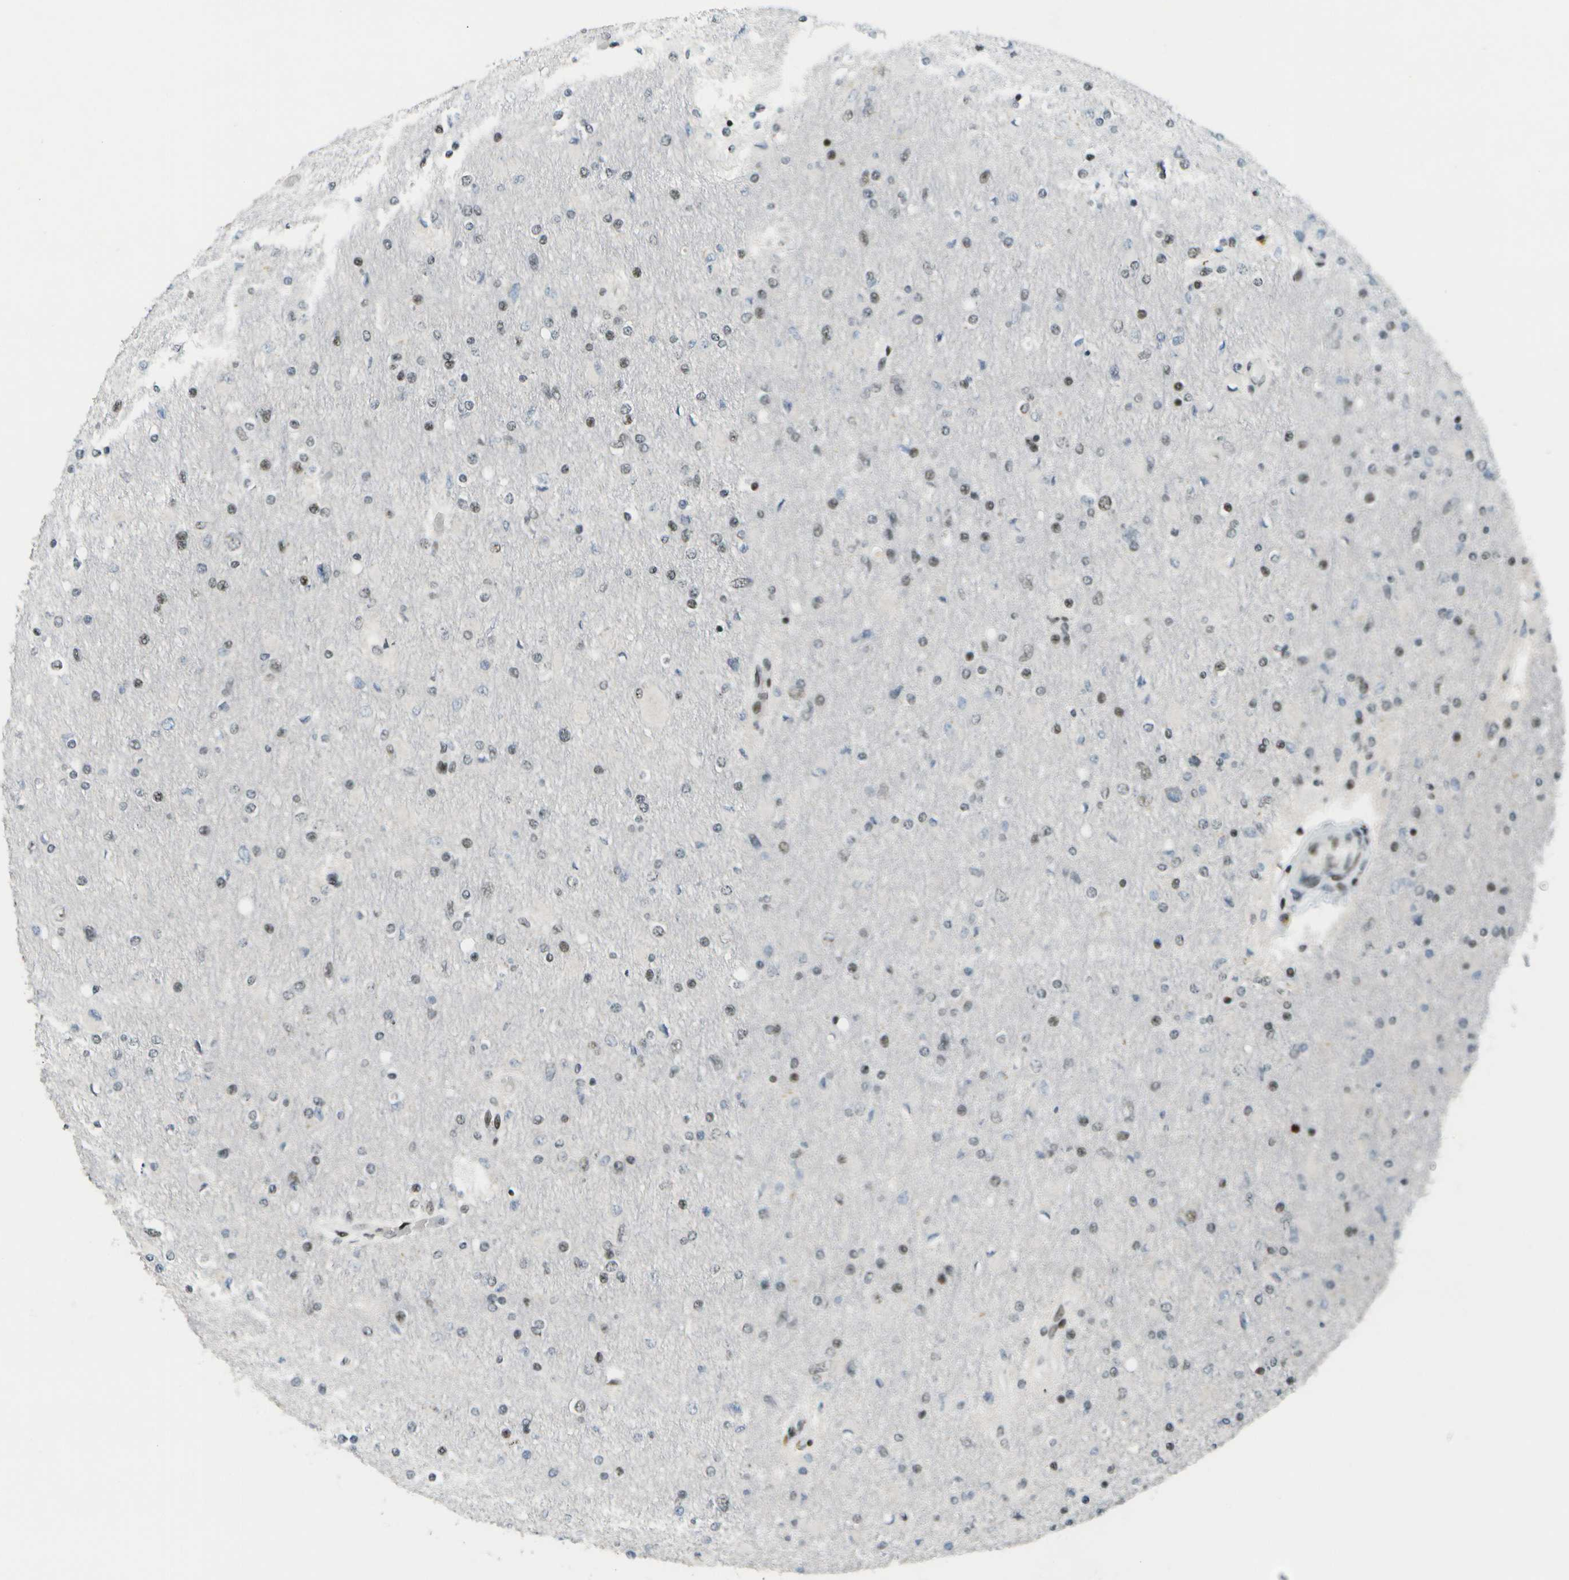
{"staining": {"intensity": "weak", "quantity": "25%-75%", "location": "nuclear"}, "tissue": "glioma", "cell_type": "Tumor cells", "image_type": "cancer", "snomed": [{"axis": "morphology", "description": "Glioma, malignant, High grade"}, {"axis": "topography", "description": "Cerebral cortex"}], "caption": "The immunohistochemical stain labels weak nuclear expression in tumor cells of high-grade glioma (malignant) tissue.", "gene": "IRF7", "patient": {"sex": "female", "age": 36}}